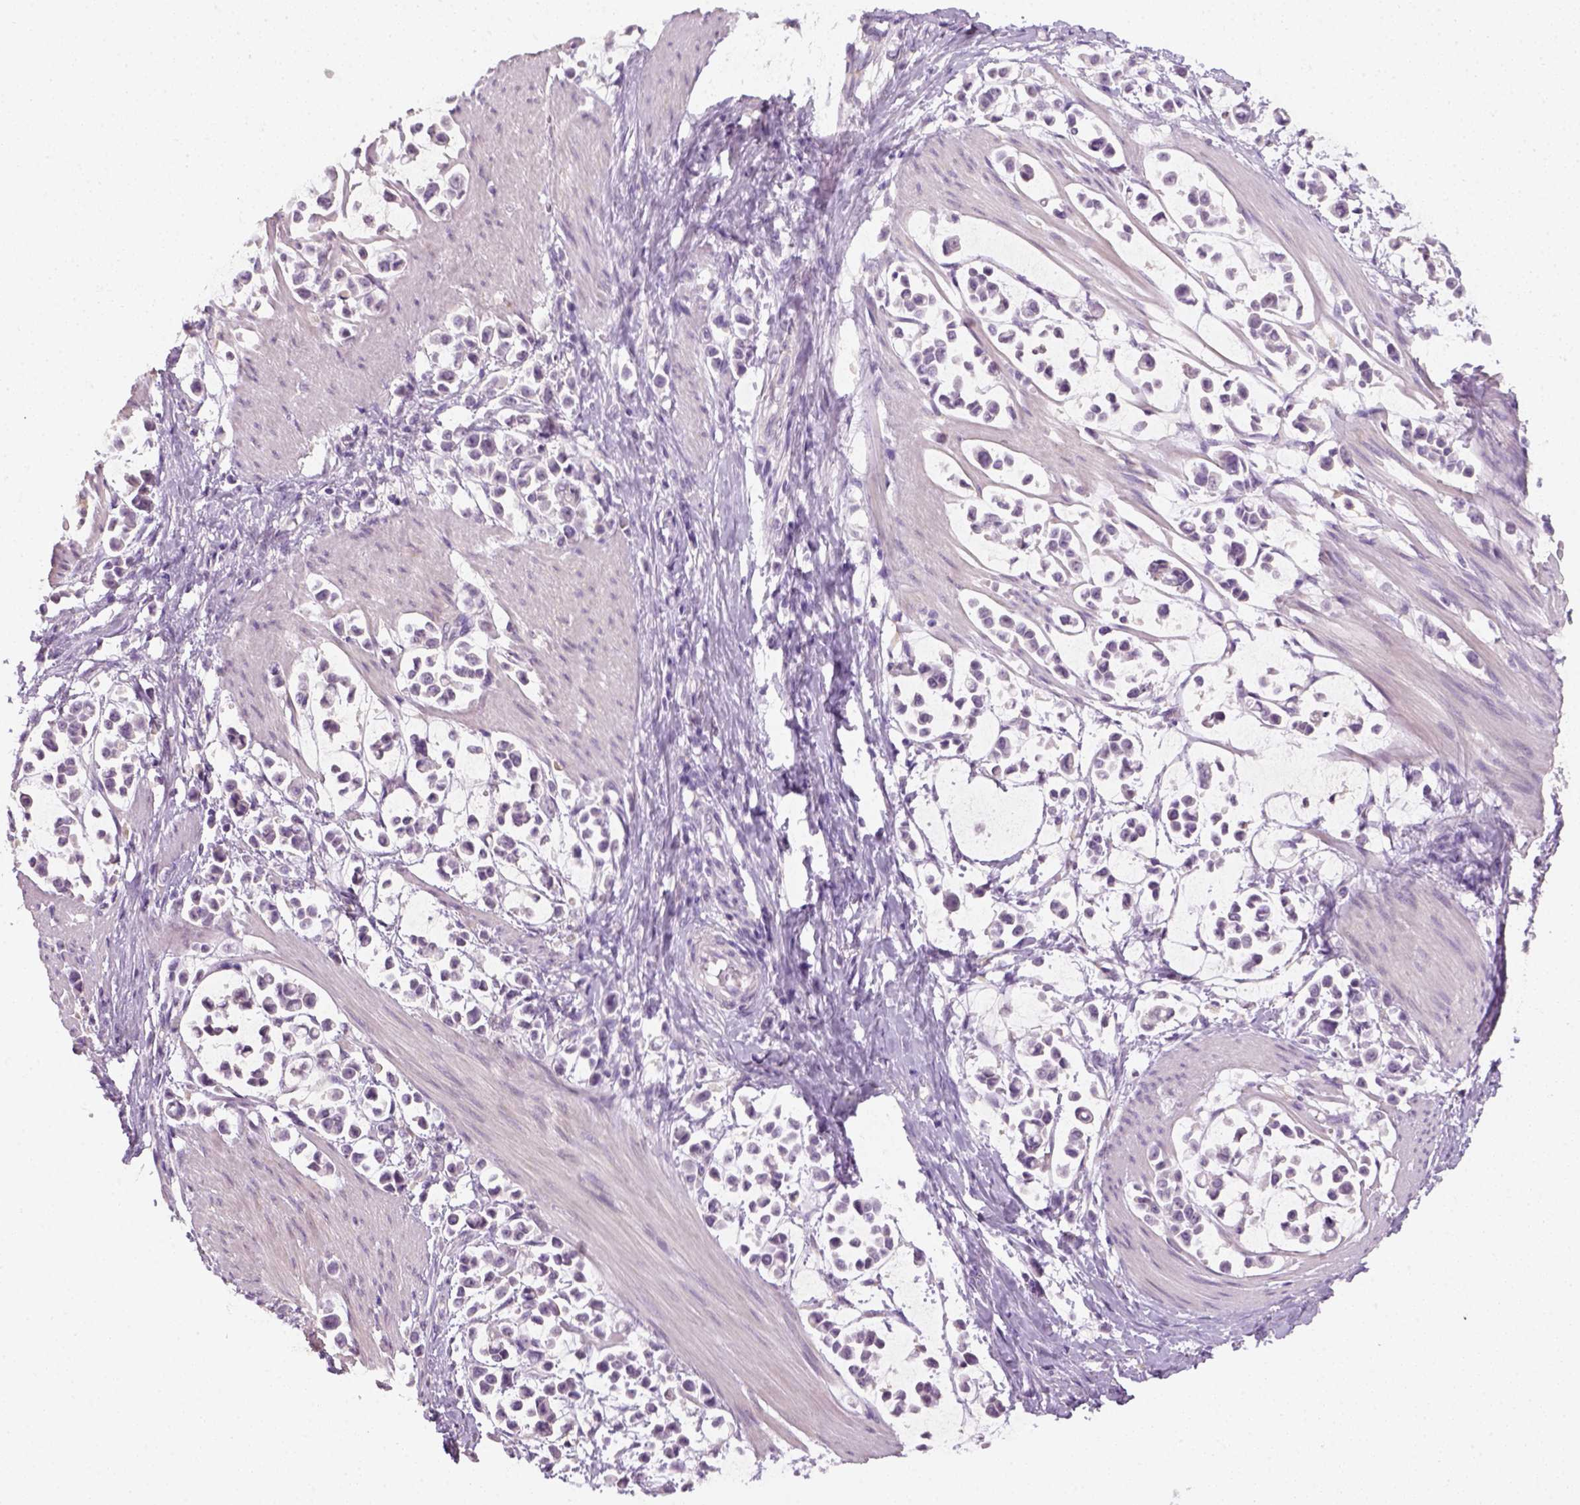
{"staining": {"intensity": "negative", "quantity": "none", "location": "none"}, "tissue": "stomach cancer", "cell_type": "Tumor cells", "image_type": "cancer", "snomed": [{"axis": "morphology", "description": "Adenocarcinoma, NOS"}, {"axis": "topography", "description": "Stomach"}], "caption": "High power microscopy photomicrograph of an IHC histopathology image of stomach cancer, revealing no significant positivity in tumor cells.", "gene": "FAM163B", "patient": {"sex": "male", "age": 82}}